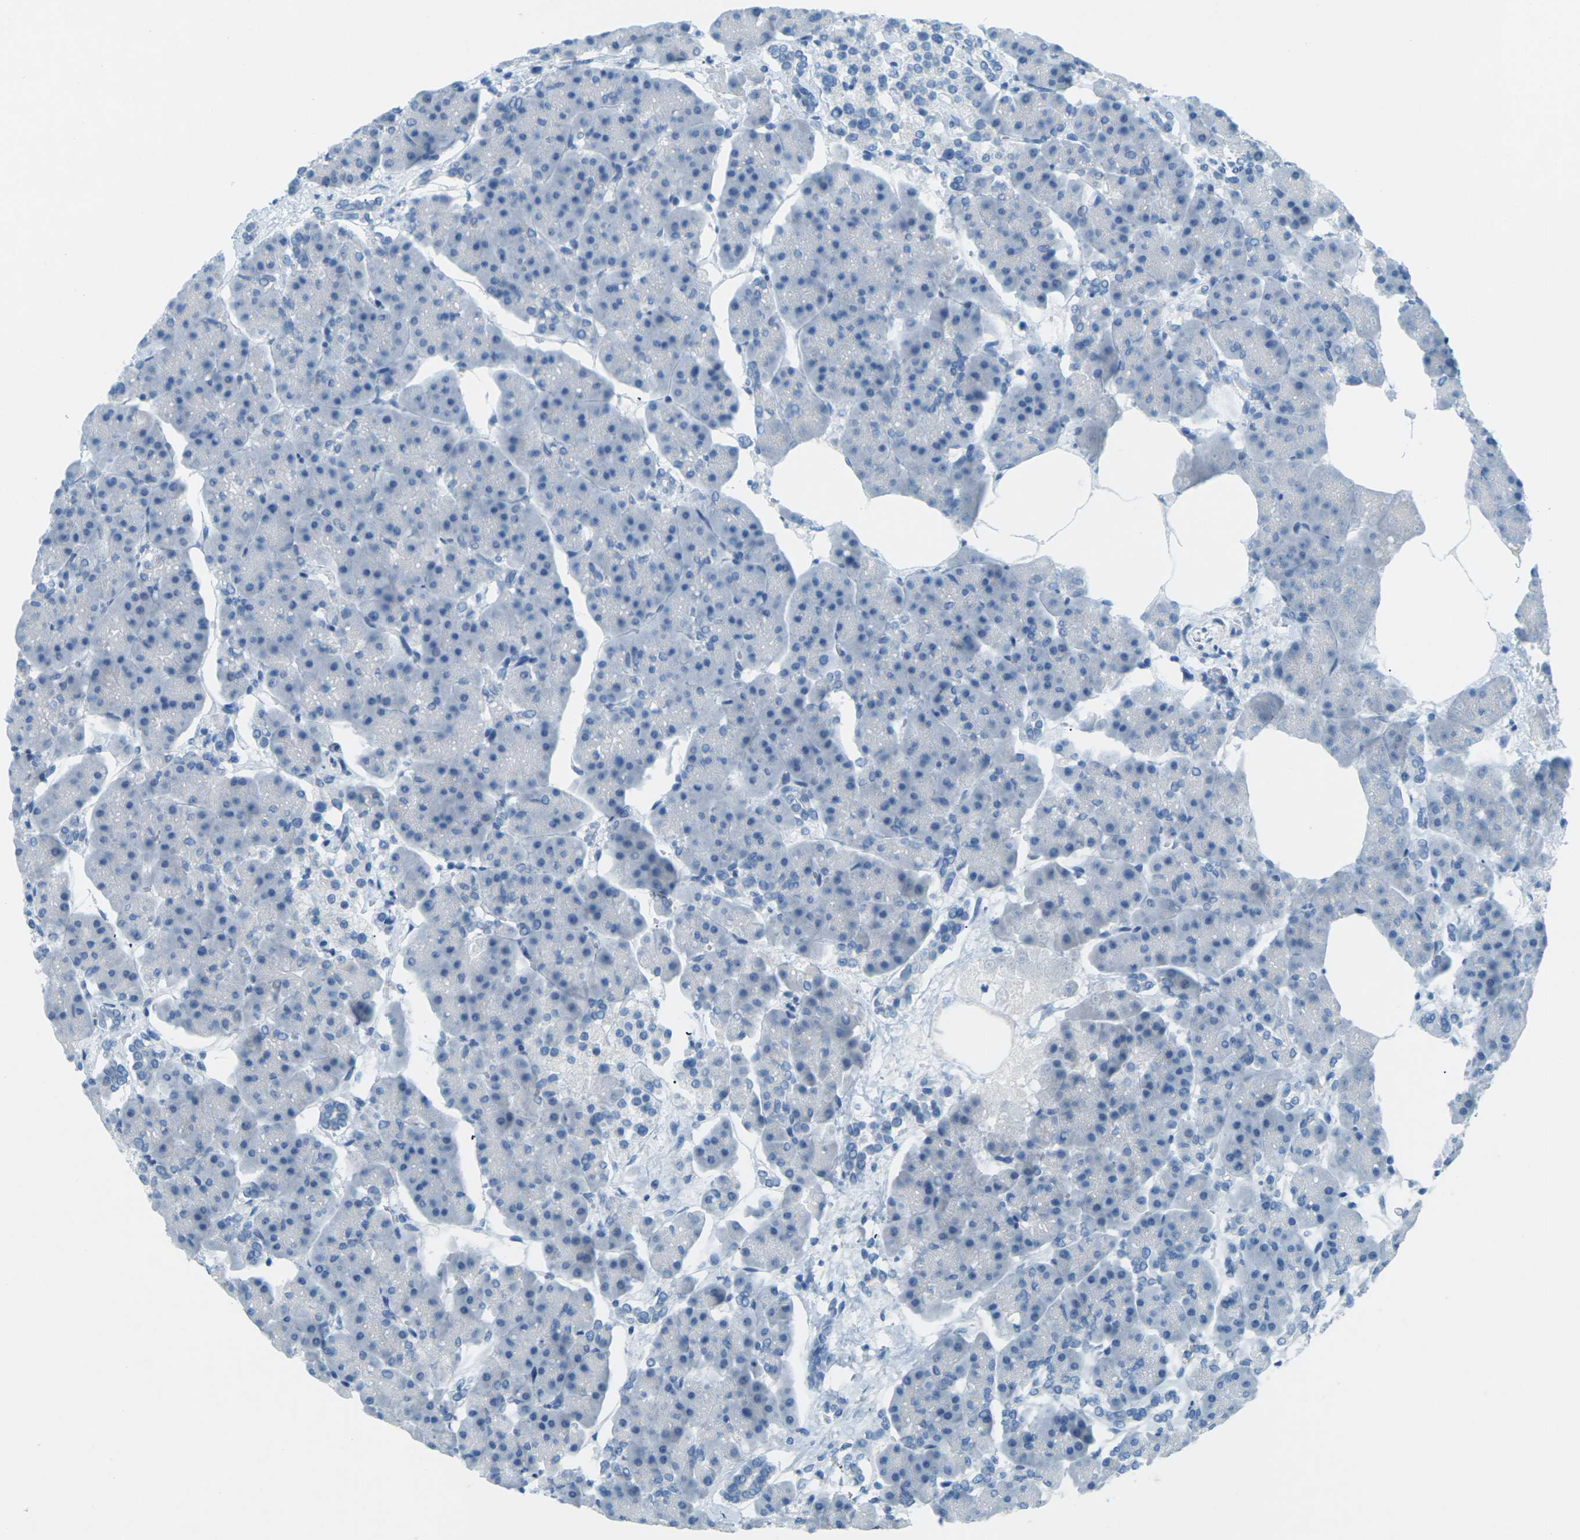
{"staining": {"intensity": "negative", "quantity": "none", "location": "none"}, "tissue": "pancreas", "cell_type": "Exocrine glandular cells", "image_type": "normal", "snomed": [{"axis": "morphology", "description": "Normal tissue, NOS"}, {"axis": "topography", "description": "Pancreas"}], "caption": "Protein analysis of benign pancreas displays no significant positivity in exocrine glandular cells. The staining was performed using DAB (3,3'-diaminobenzidine) to visualize the protein expression in brown, while the nuclei were stained in blue with hematoxylin (Magnification: 20x).", "gene": "CDH16", "patient": {"sex": "female", "age": 70}}